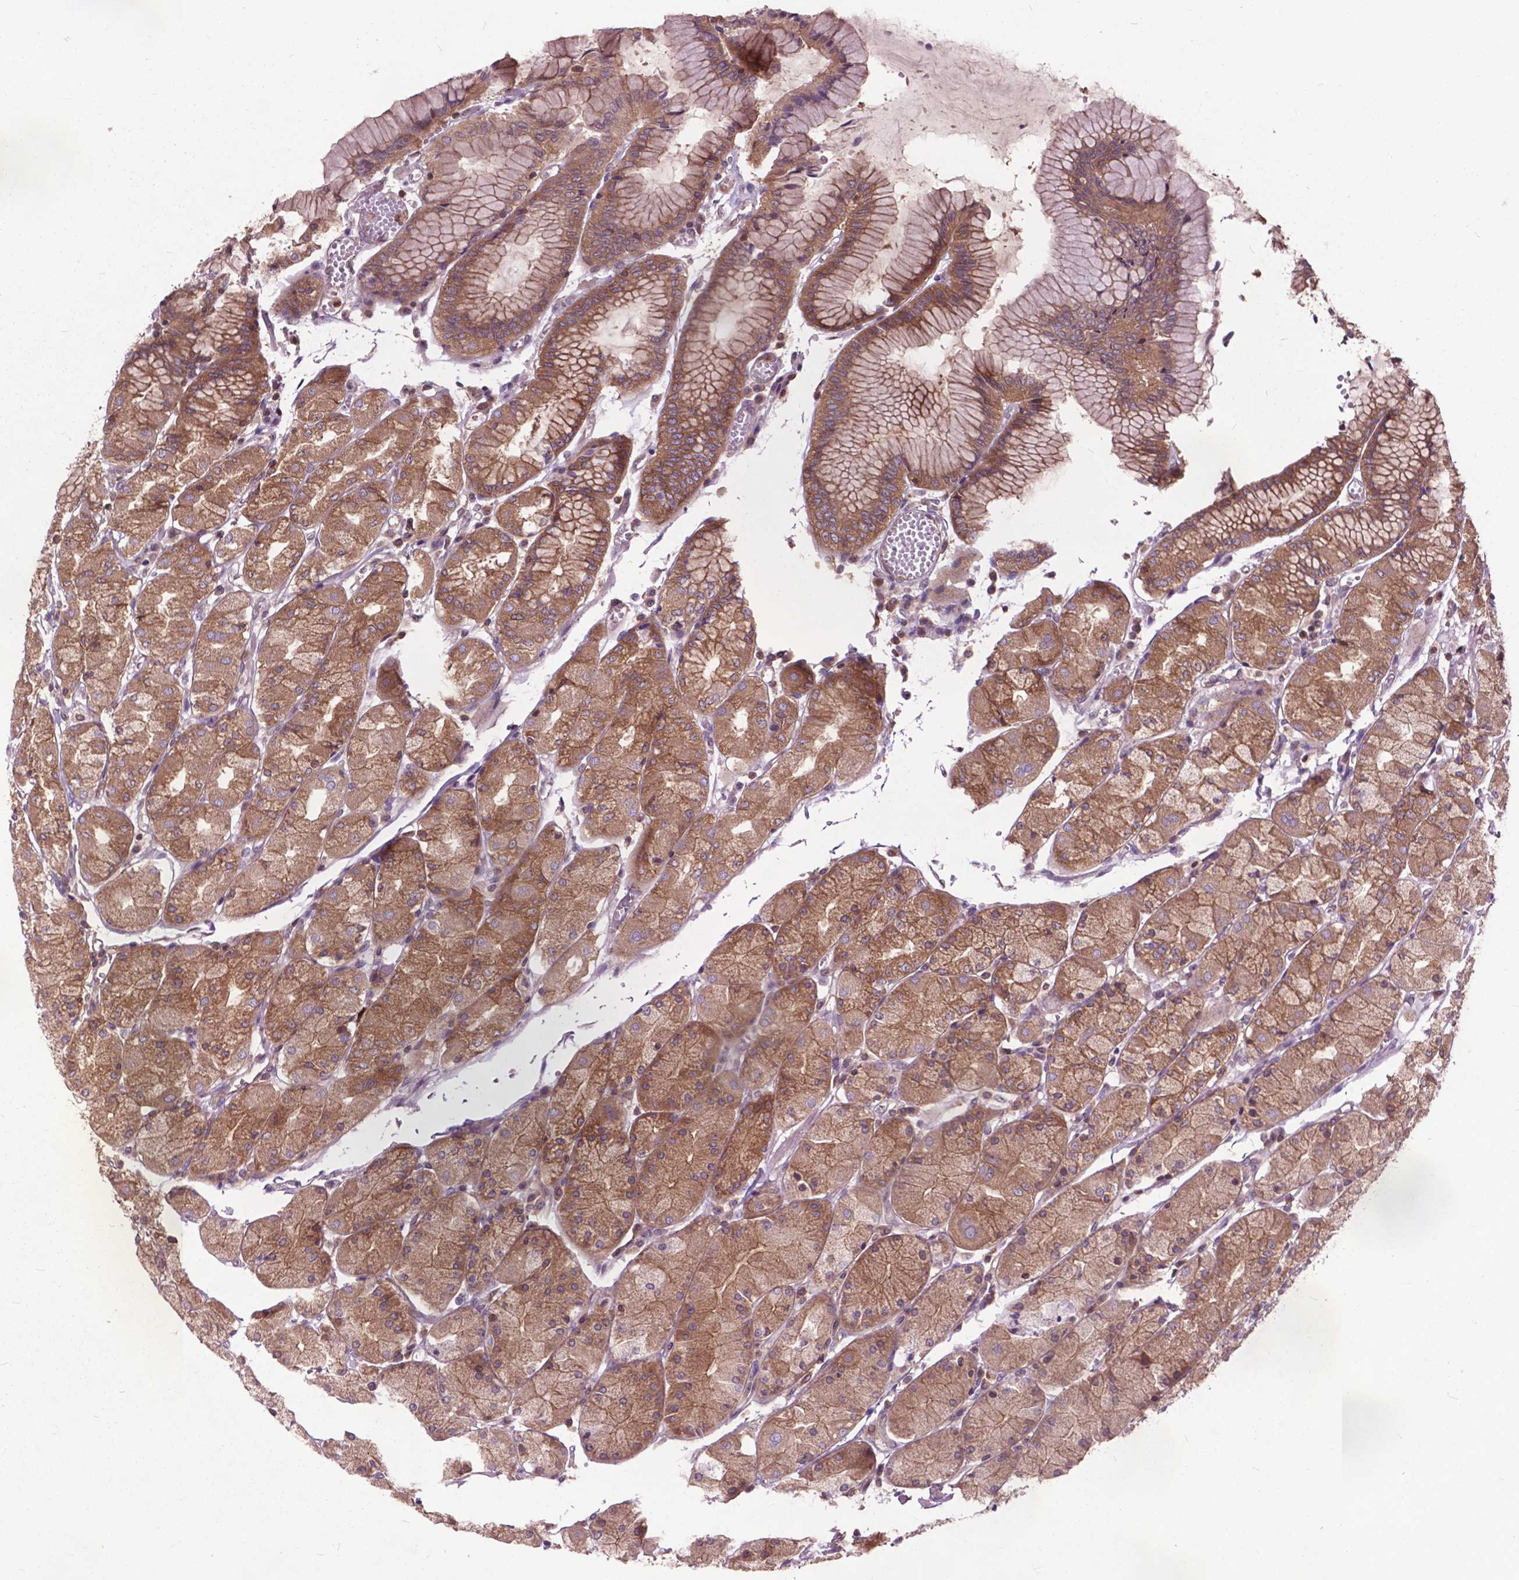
{"staining": {"intensity": "strong", "quantity": ">75%", "location": "cytoplasmic/membranous"}, "tissue": "stomach", "cell_type": "Glandular cells", "image_type": "normal", "snomed": [{"axis": "morphology", "description": "Normal tissue, NOS"}, {"axis": "topography", "description": "Stomach, upper"}], "caption": "High-magnification brightfield microscopy of benign stomach stained with DAB (3,3'-diaminobenzidine) (brown) and counterstained with hematoxylin (blue). glandular cells exhibit strong cytoplasmic/membranous expression is identified in approximately>75% of cells.", "gene": "ARAF", "patient": {"sex": "male", "age": 69}}